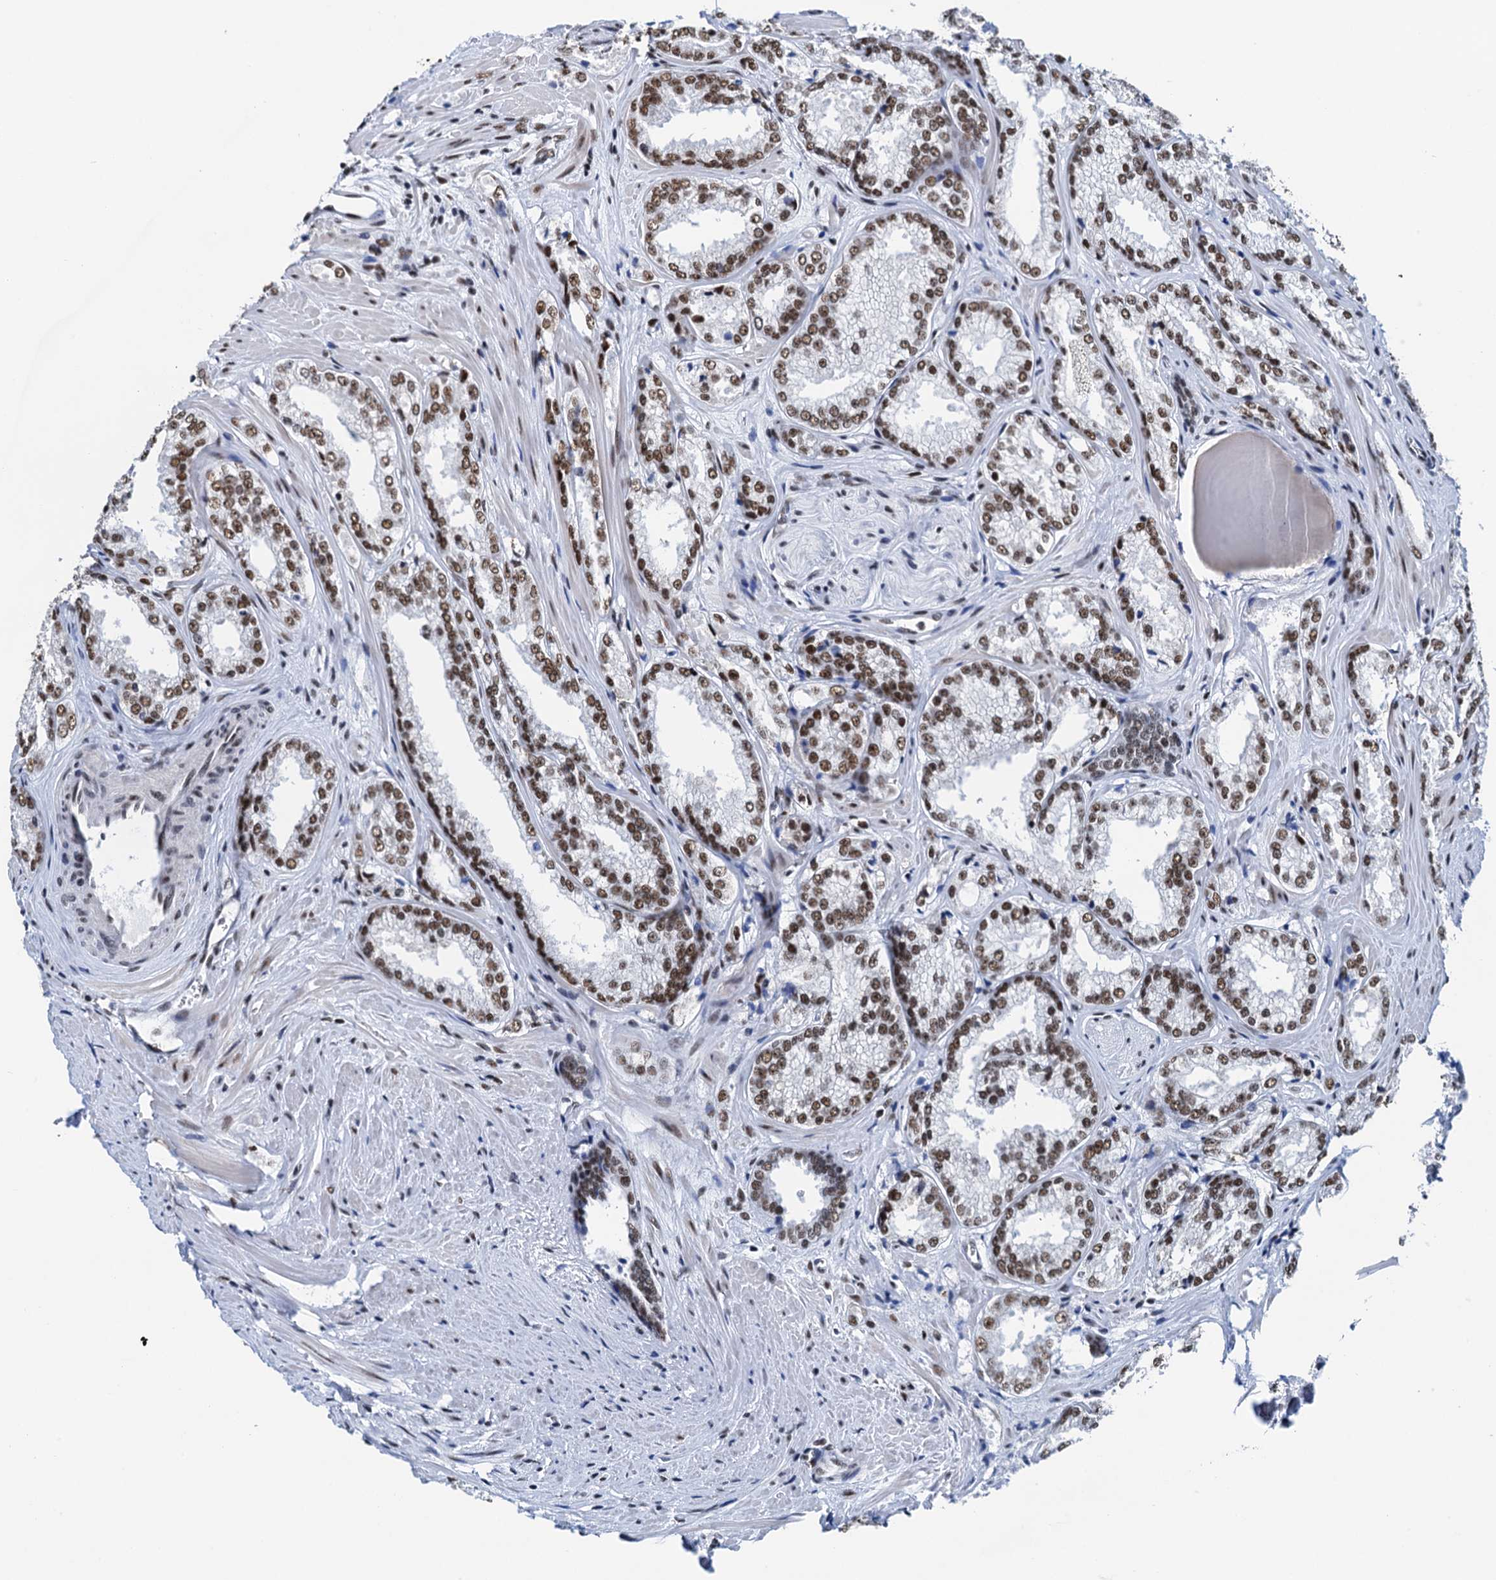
{"staining": {"intensity": "moderate", "quantity": ">75%", "location": "nuclear"}, "tissue": "prostate cancer", "cell_type": "Tumor cells", "image_type": "cancer", "snomed": [{"axis": "morphology", "description": "Adenocarcinoma, Low grade"}, {"axis": "topography", "description": "Prostate"}], "caption": "Prostate low-grade adenocarcinoma tissue exhibits moderate nuclear positivity in approximately >75% of tumor cells, visualized by immunohistochemistry.", "gene": "SLTM", "patient": {"sex": "male", "age": 47}}